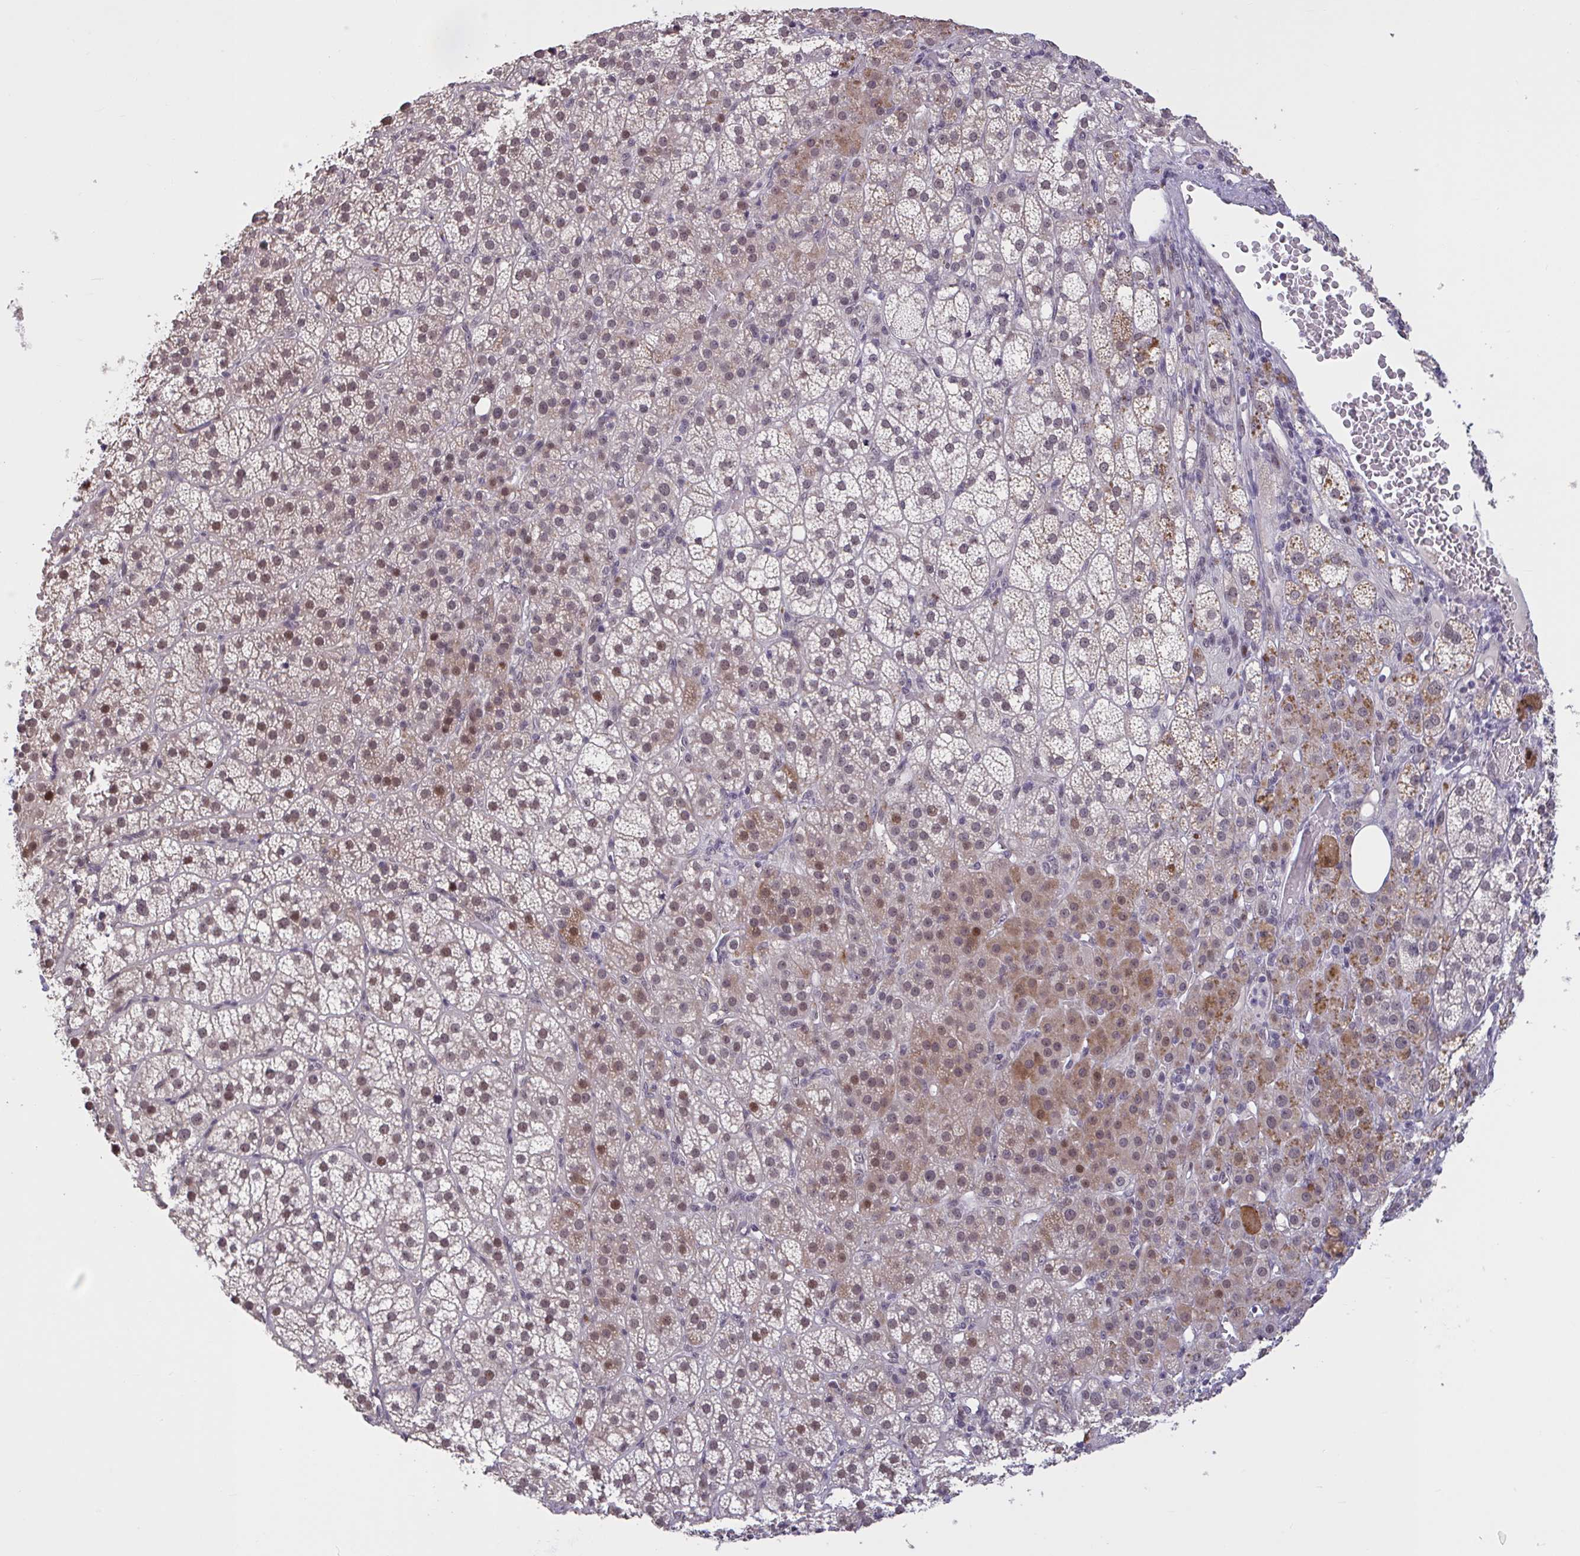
{"staining": {"intensity": "moderate", "quantity": "25%-75%", "location": "cytoplasmic/membranous,nuclear"}, "tissue": "adrenal gland", "cell_type": "Glandular cells", "image_type": "normal", "snomed": [{"axis": "morphology", "description": "Normal tissue, NOS"}, {"axis": "topography", "description": "Adrenal gland"}], "caption": "This image shows unremarkable adrenal gland stained with IHC to label a protein in brown. The cytoplasmic/membranous,nuclear of glandular cells show moderate positivity for the protein. Nuclei are counter-stained blue.", "gene": "ZNF414", "patient": {"sex": "female", "age": 60}}